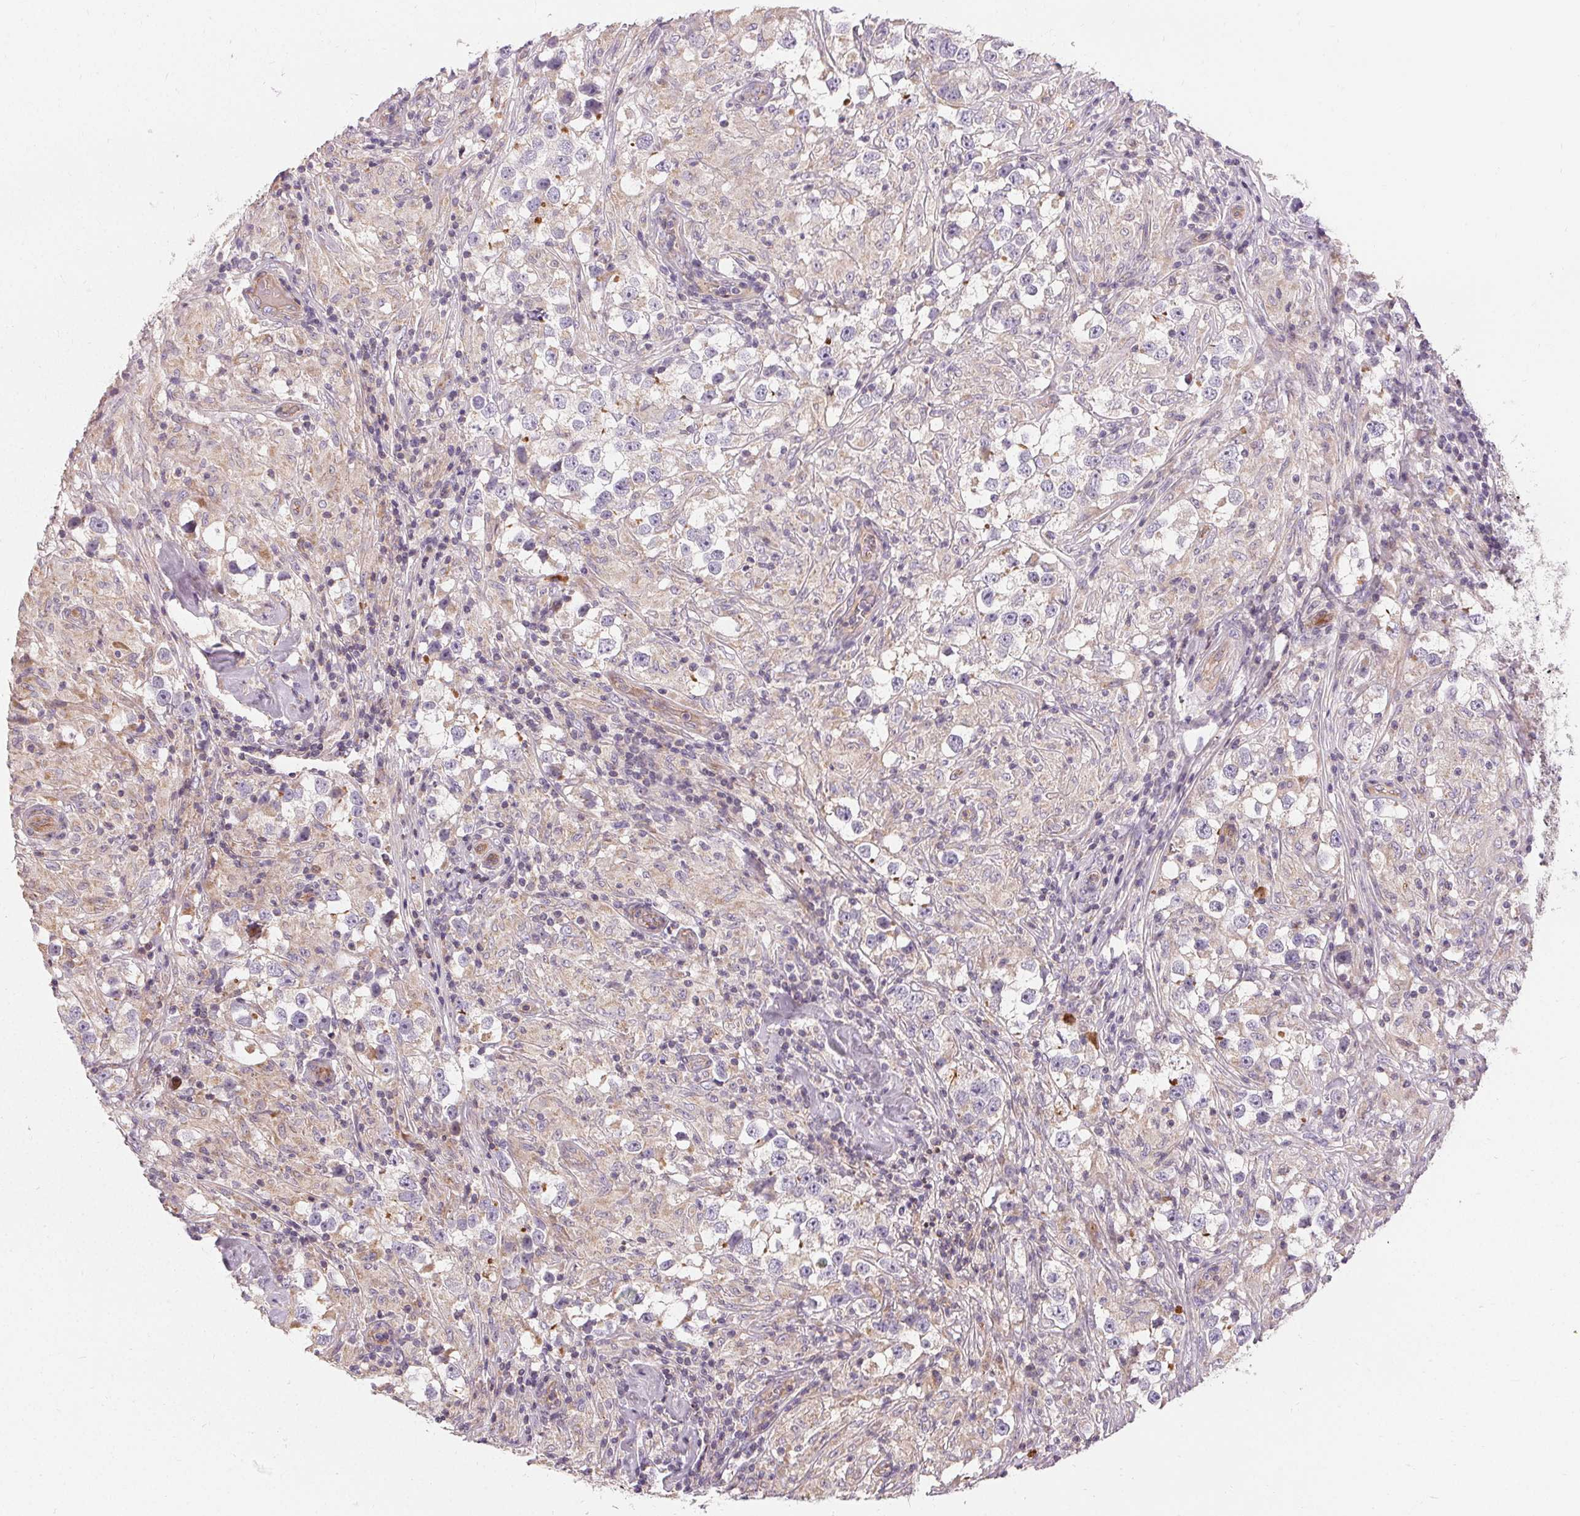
{"staining": {"intensity": "negative", "quantity": "none", "location": "none"}, "tissue": "testis cancer", "cell_type": "Tumor cells", "image_type": "cancer", "snomed": [{"axis": "morphology", "description": "Seminoma, NOS"}, {"axis": "topography", "description": "Testis"}], "caption": "DAB immunohistochemical staining of testis cancer demonstrates no significant staining in tumor cells. The staining was performed using DAB to visualize the protein expression in brown, while the nuclei were stained in blue with hematoxylin (Magnification: 20x).", "gene": "APLP1", "patient": {"sex": "male", "age": 46}}